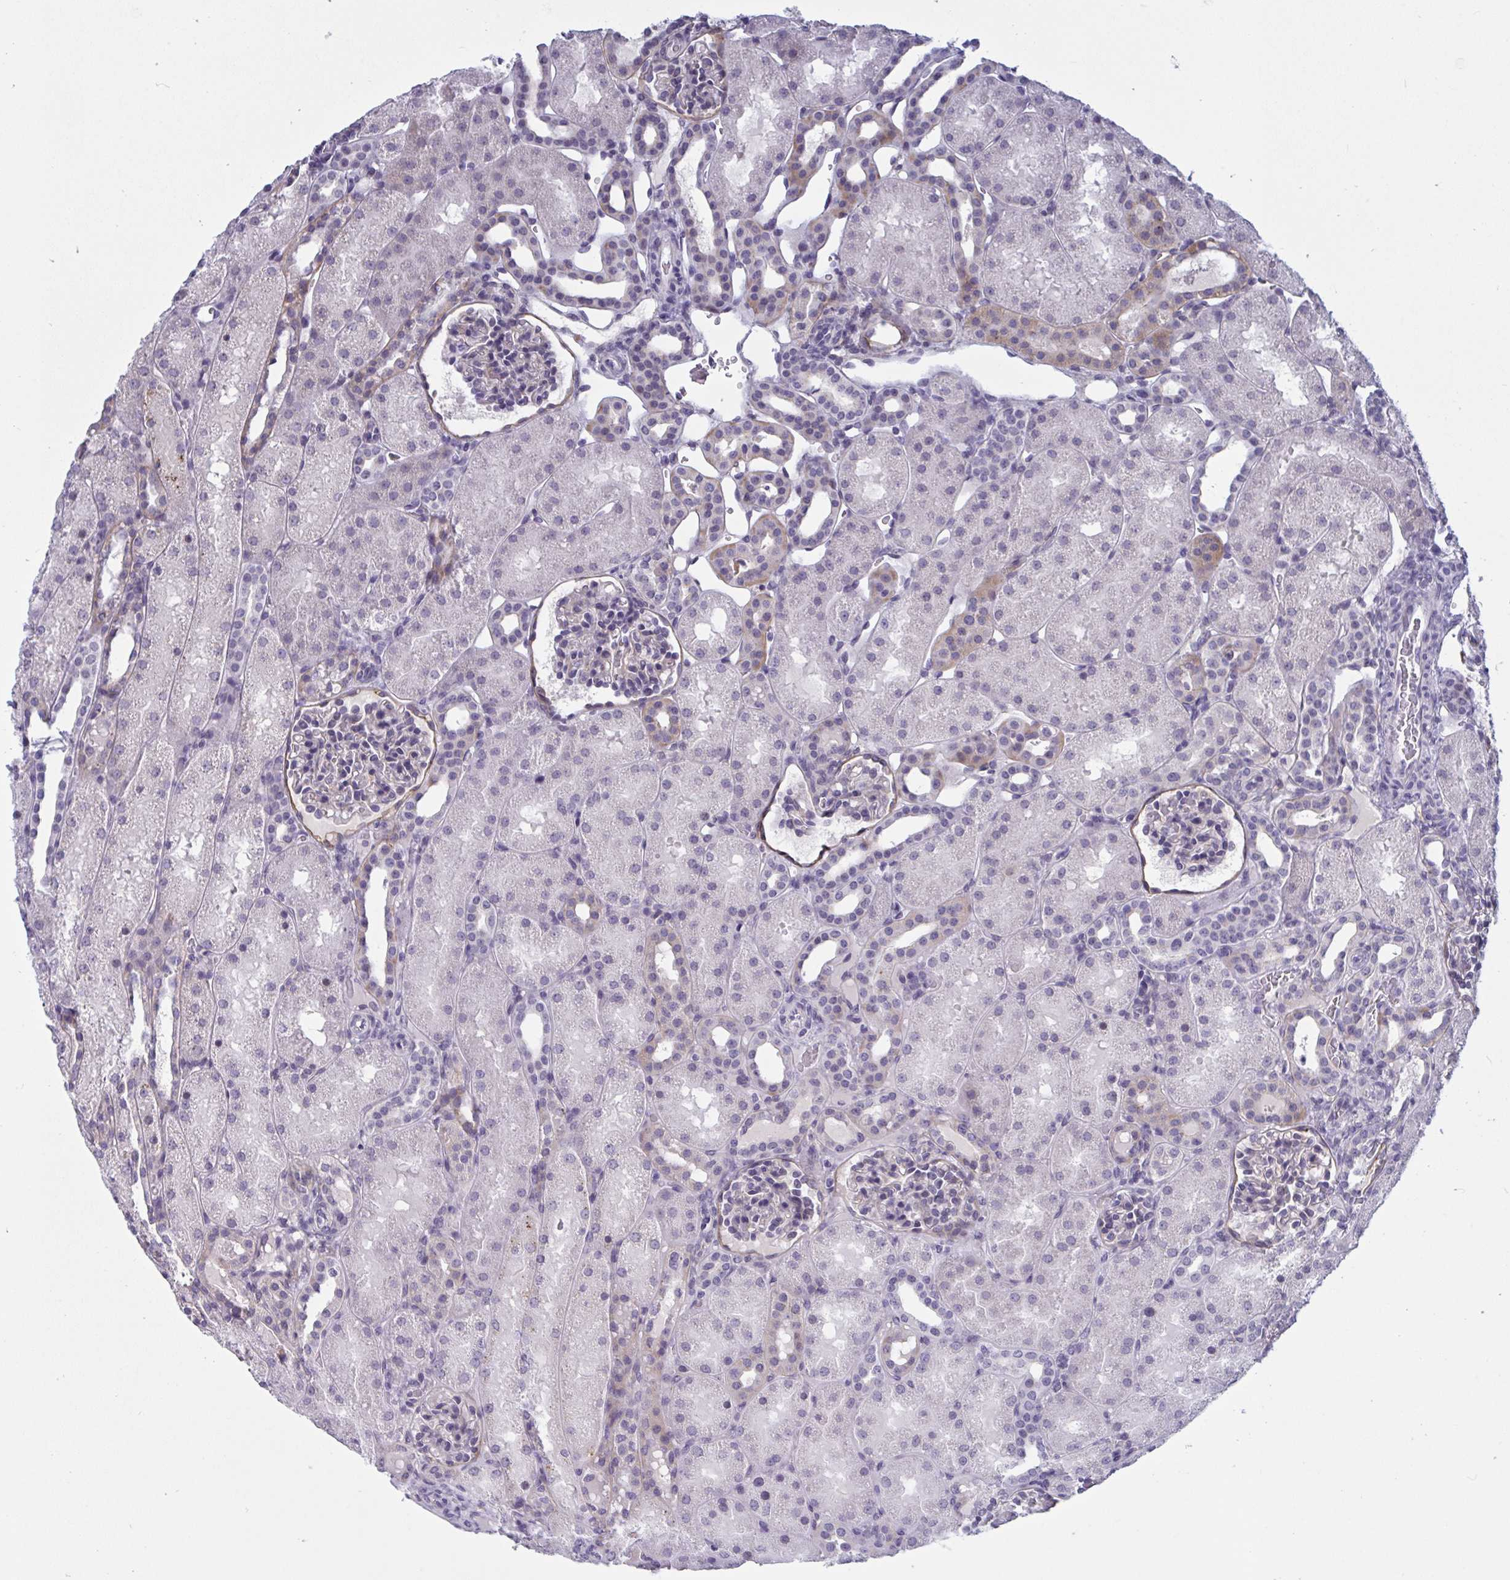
{"staining": {"intensity": "moderate", "quantity": "<25%", "location": "cytoplasmic/membranous"}, "tissue": "kidney", "cell_type": "Cells in glomeruli", "image_type": "normal", "snomed": [{"axis": "morphology", "description": "Normal tissue, NOS"}, {"axis": "topography", "description": "Kidney"}], "caption": "This histopathology image reveals normal kidney stained with immunohistochemistry (IHC) to label a protein in brown. The cytoplasmic/membranous of cells in glomeruli show moderate positivity for the protein. Nuclei are counter-stained blue.", "gene": "TCEAL8", "patient": {"sex": "male", "age": 2}}